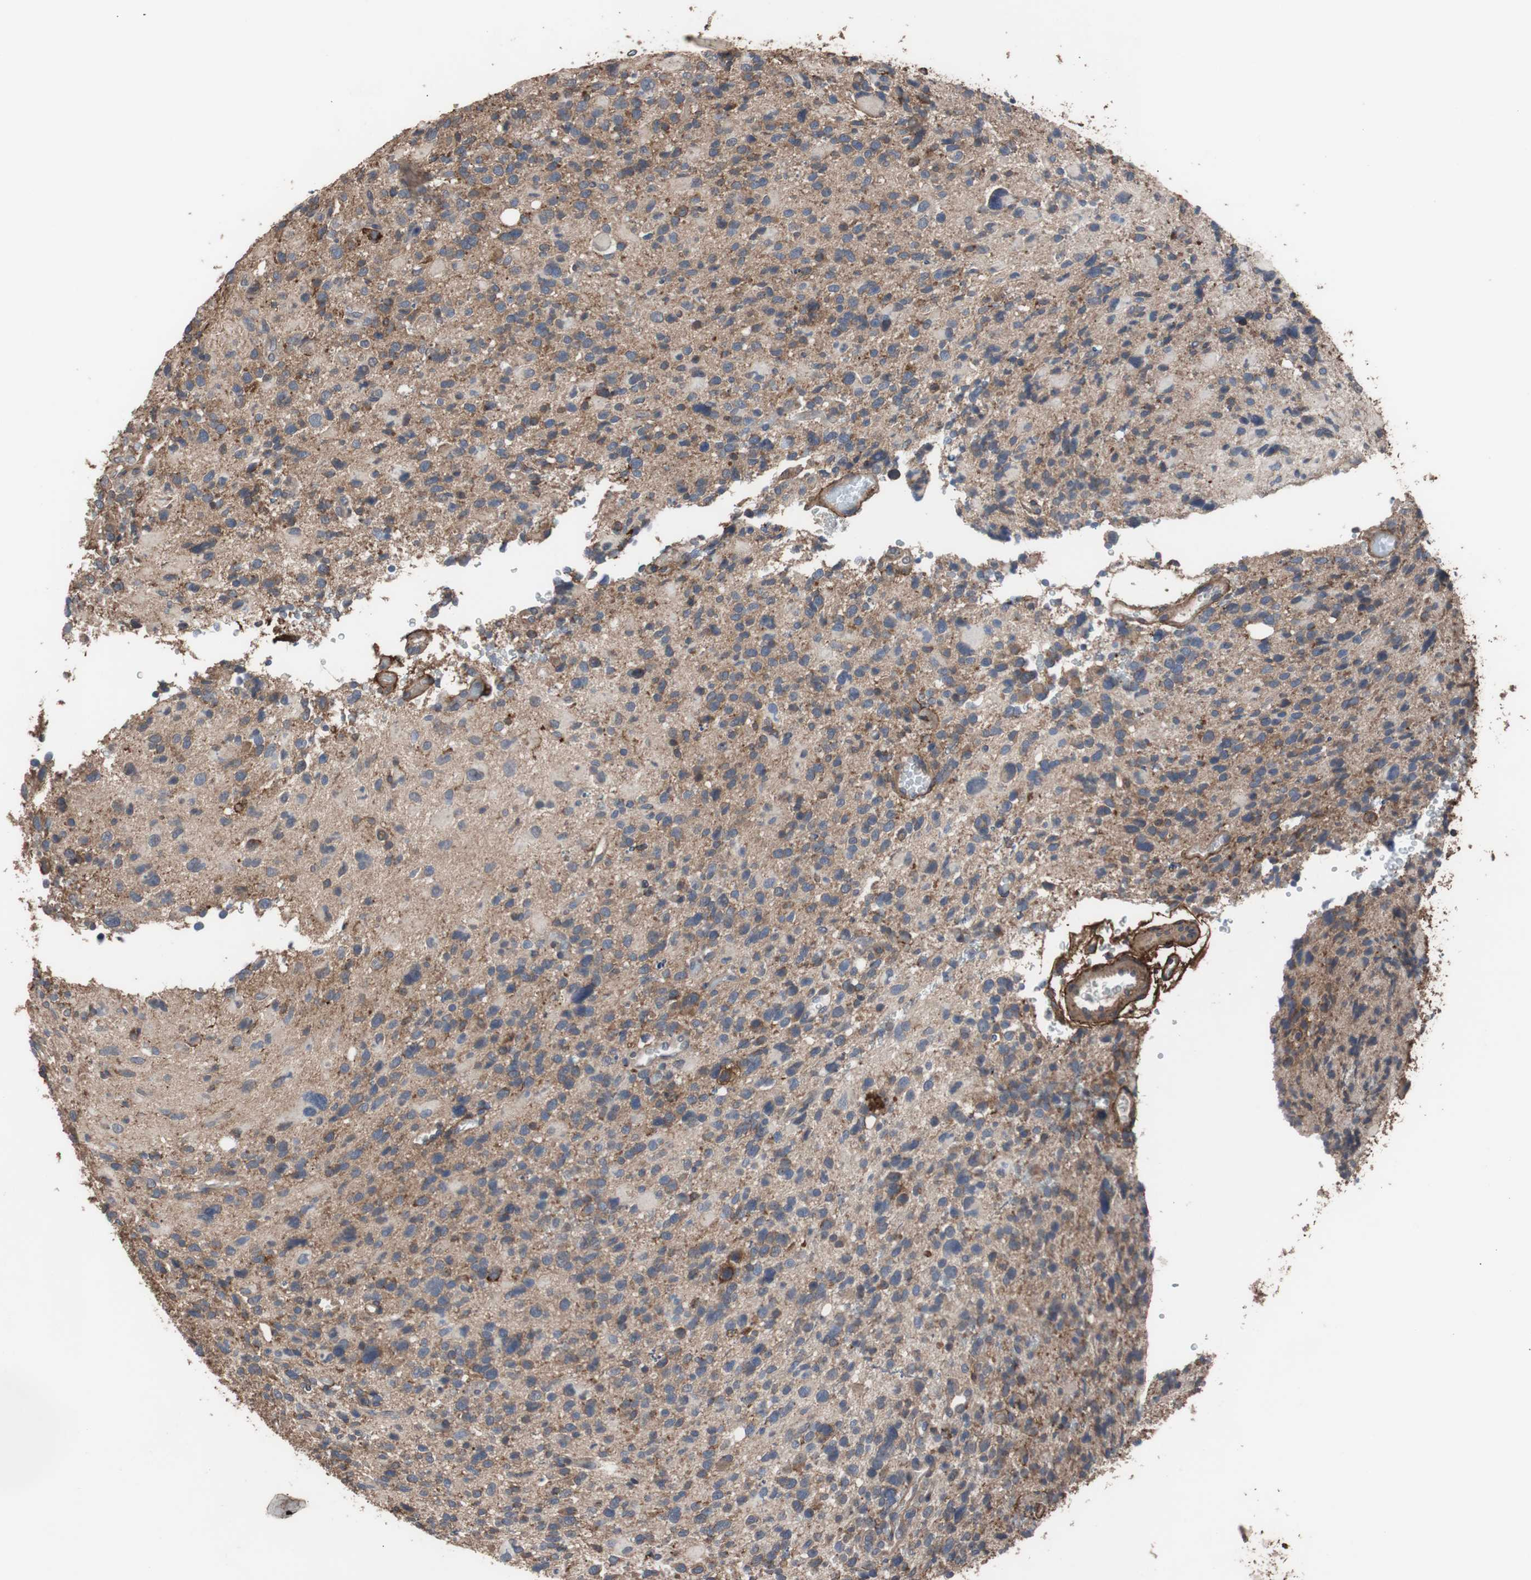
{"staining": {"intensity": "moderate", "quantity": "<25%", "location": "cytoplasmic/membranous"}, "tissue": "glioma", "cell_type": "Tumor cells", "image_type": "cancer", "snomed": [{"axis": "morphology", "description": "Glioma, malignant, High grade"}, {"axis": "topography", "description": "Brain"}], "caption": "Immunohistochemistry staining of malignant glioma (high-grade), which exhibits low levels of moderate cytoplasmic/membranous staining in about <25% of tumor cells indicating moderate cytoplasmic/membranous protein expression. The staining was performed using DAB (brown) for protein detection and nuclei were counterstained in hematoxylin (blue).", "gene": "COL6A2", "patient": {"sex": "male", "age": 48}}